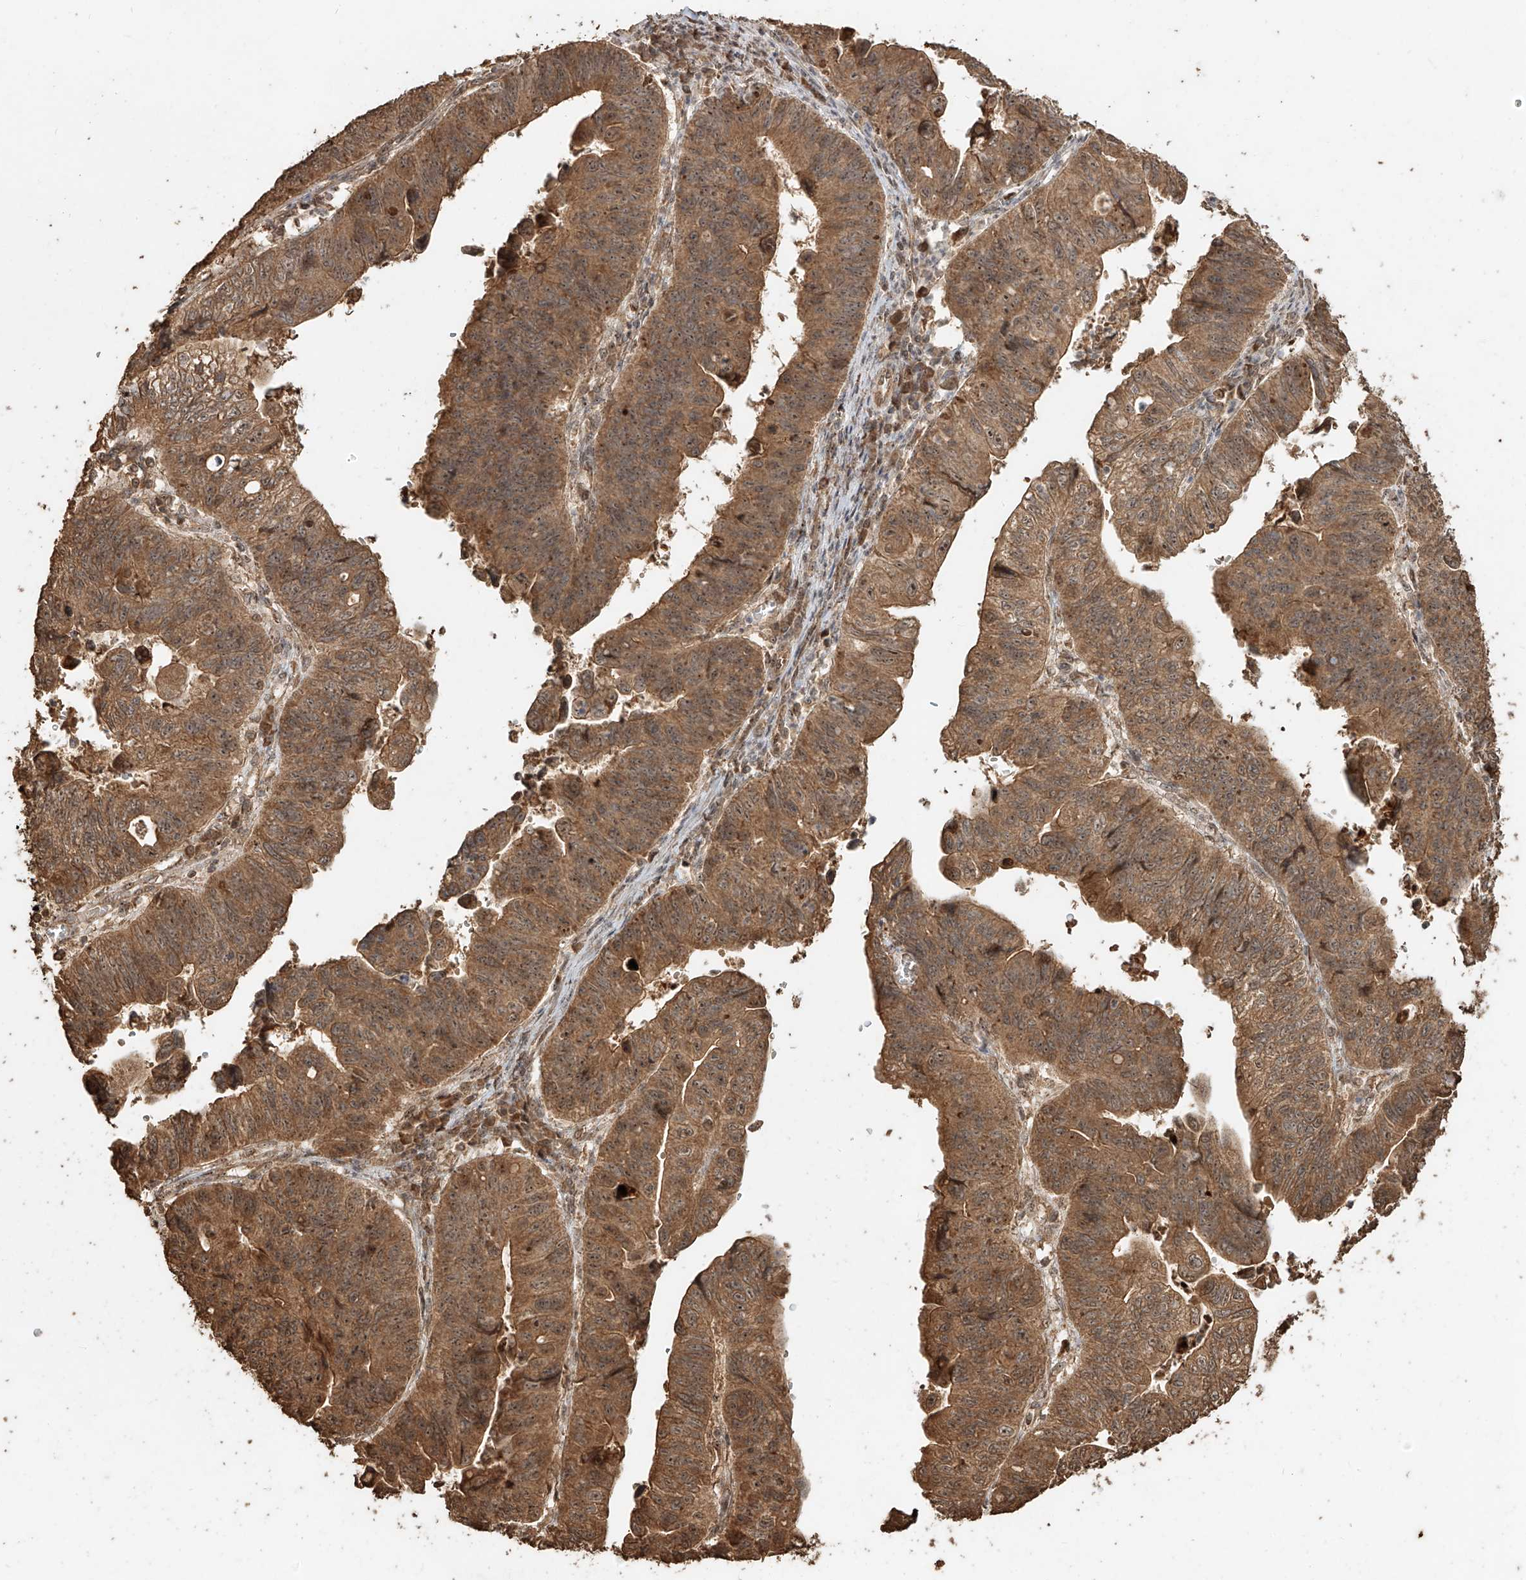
{"staining": {"intensity": "strong", "quantity": ">75%", "location": "cytoplasmic/membranous,nuclear"}, "tissue": "stomach cancer", "cell_type": "Tumor cells", "image_type": "cancer", "snomed": [{"axis": "morphology", "description": "Adenocarcinoma, NOS"}, {"axis": "topography", "description": "Stomach"}], "caption": "Protein staining displays strong cytoplasmic/membranous and nuclear expression in about >75% of tumor cells in adenocarcinoma (stomach). (brown staining indicates protein expression, while blue staining denotes nuclei).", "gene": "ZNF660", "patient": {"sex": "male", "age": 59}}